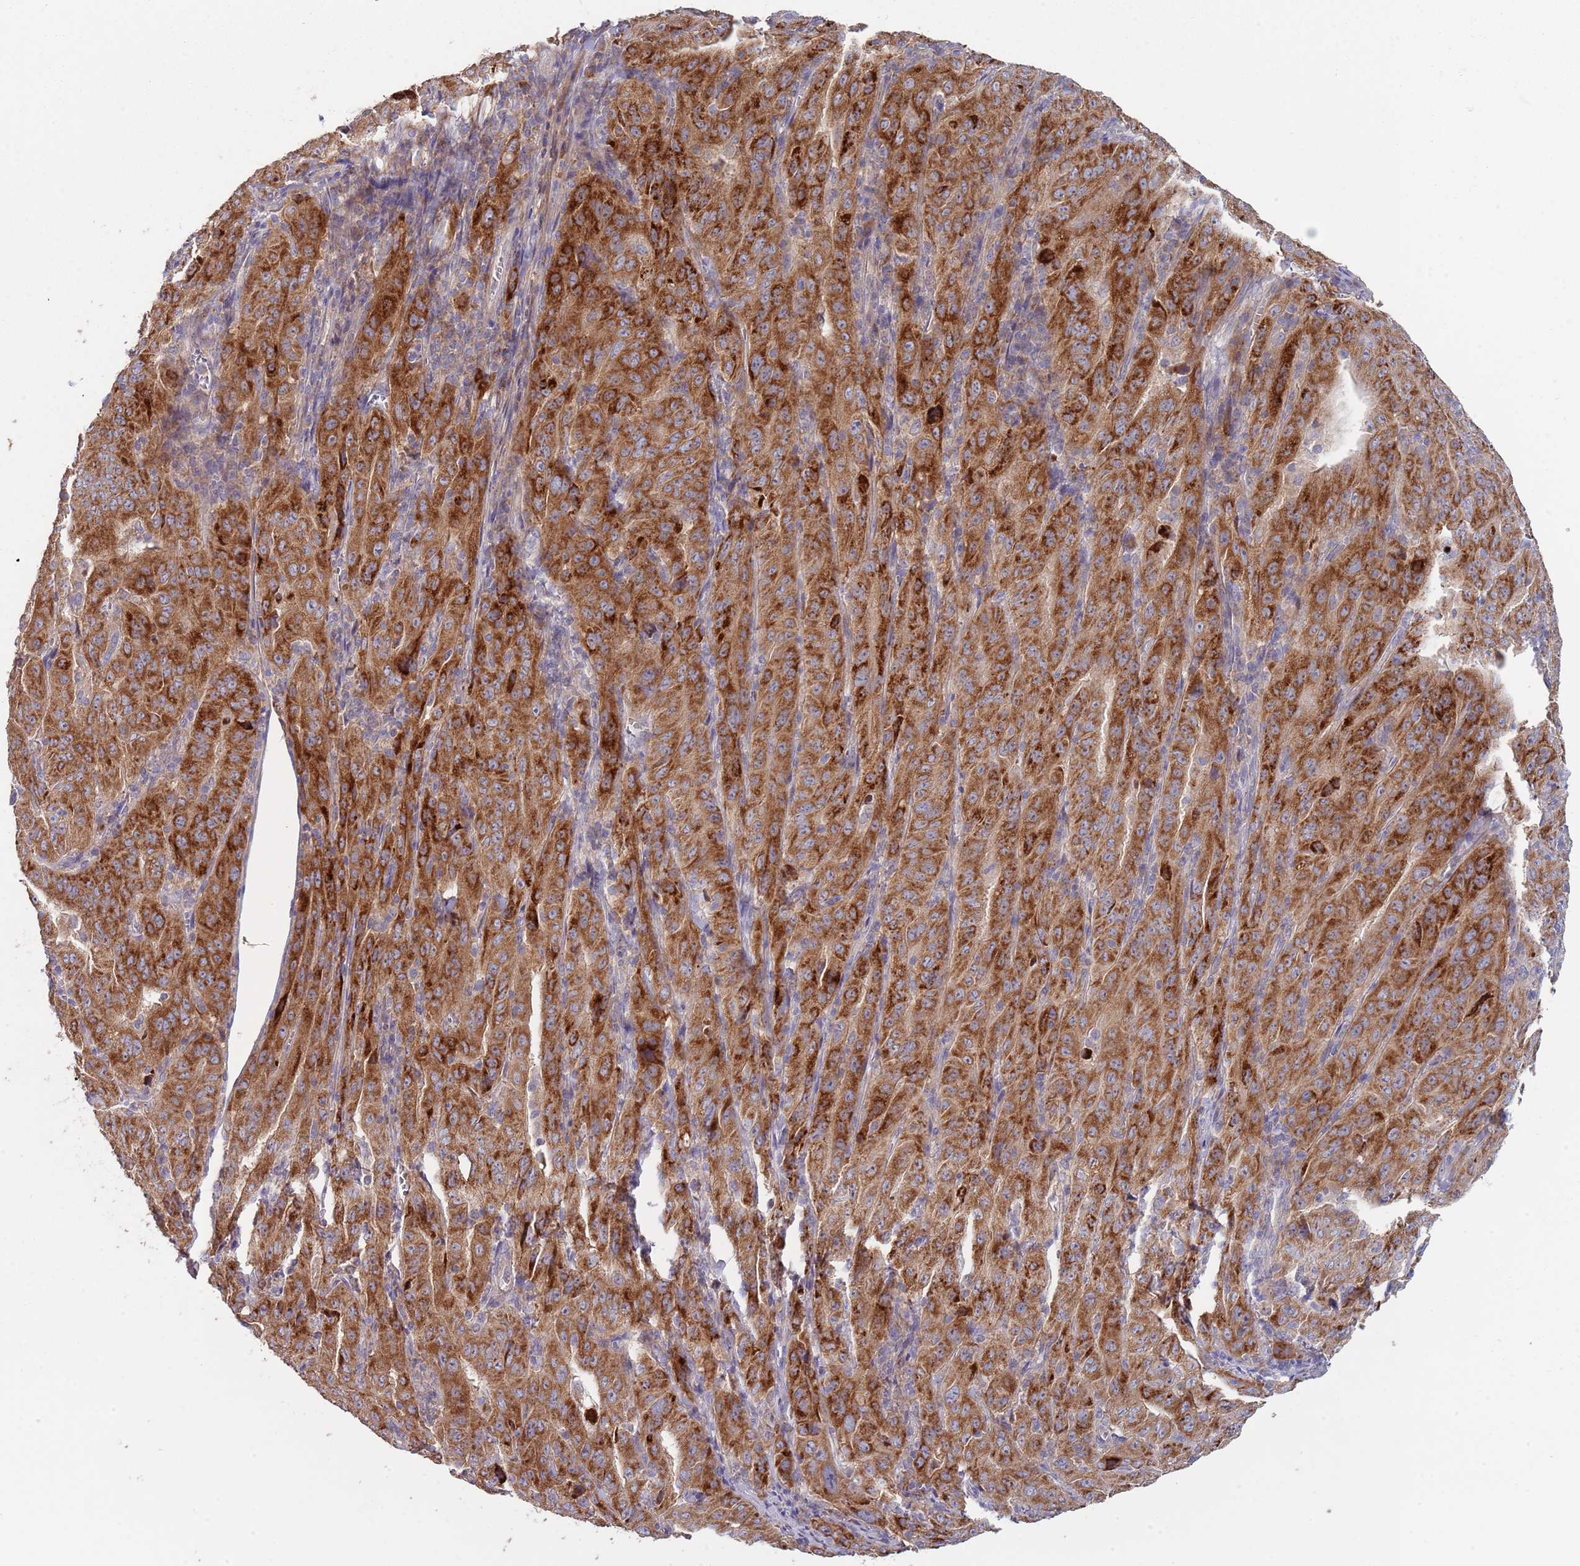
{"staining": {"intensity": "strong", "quantity": ">75%", "location": "cytoplasmic/membranous"}, "tissue": "pancreatic cancer", "cell_type": "Tumor cells", "image_type": "cancer", "snomed": [{"axis": "morphology", "description": "Adenocarcinoma, NOS"}, {"axis": "topography", "description": "Pancreas"}], "caption": "Protein analysis of adenocarcinoma (pancreatic) tissue reveals strong cytoplasmic/membranous expression in approximately >75% of tumor cells.", "gene": "ABCC10", "patient": {"sex": "male", "age": 63}}